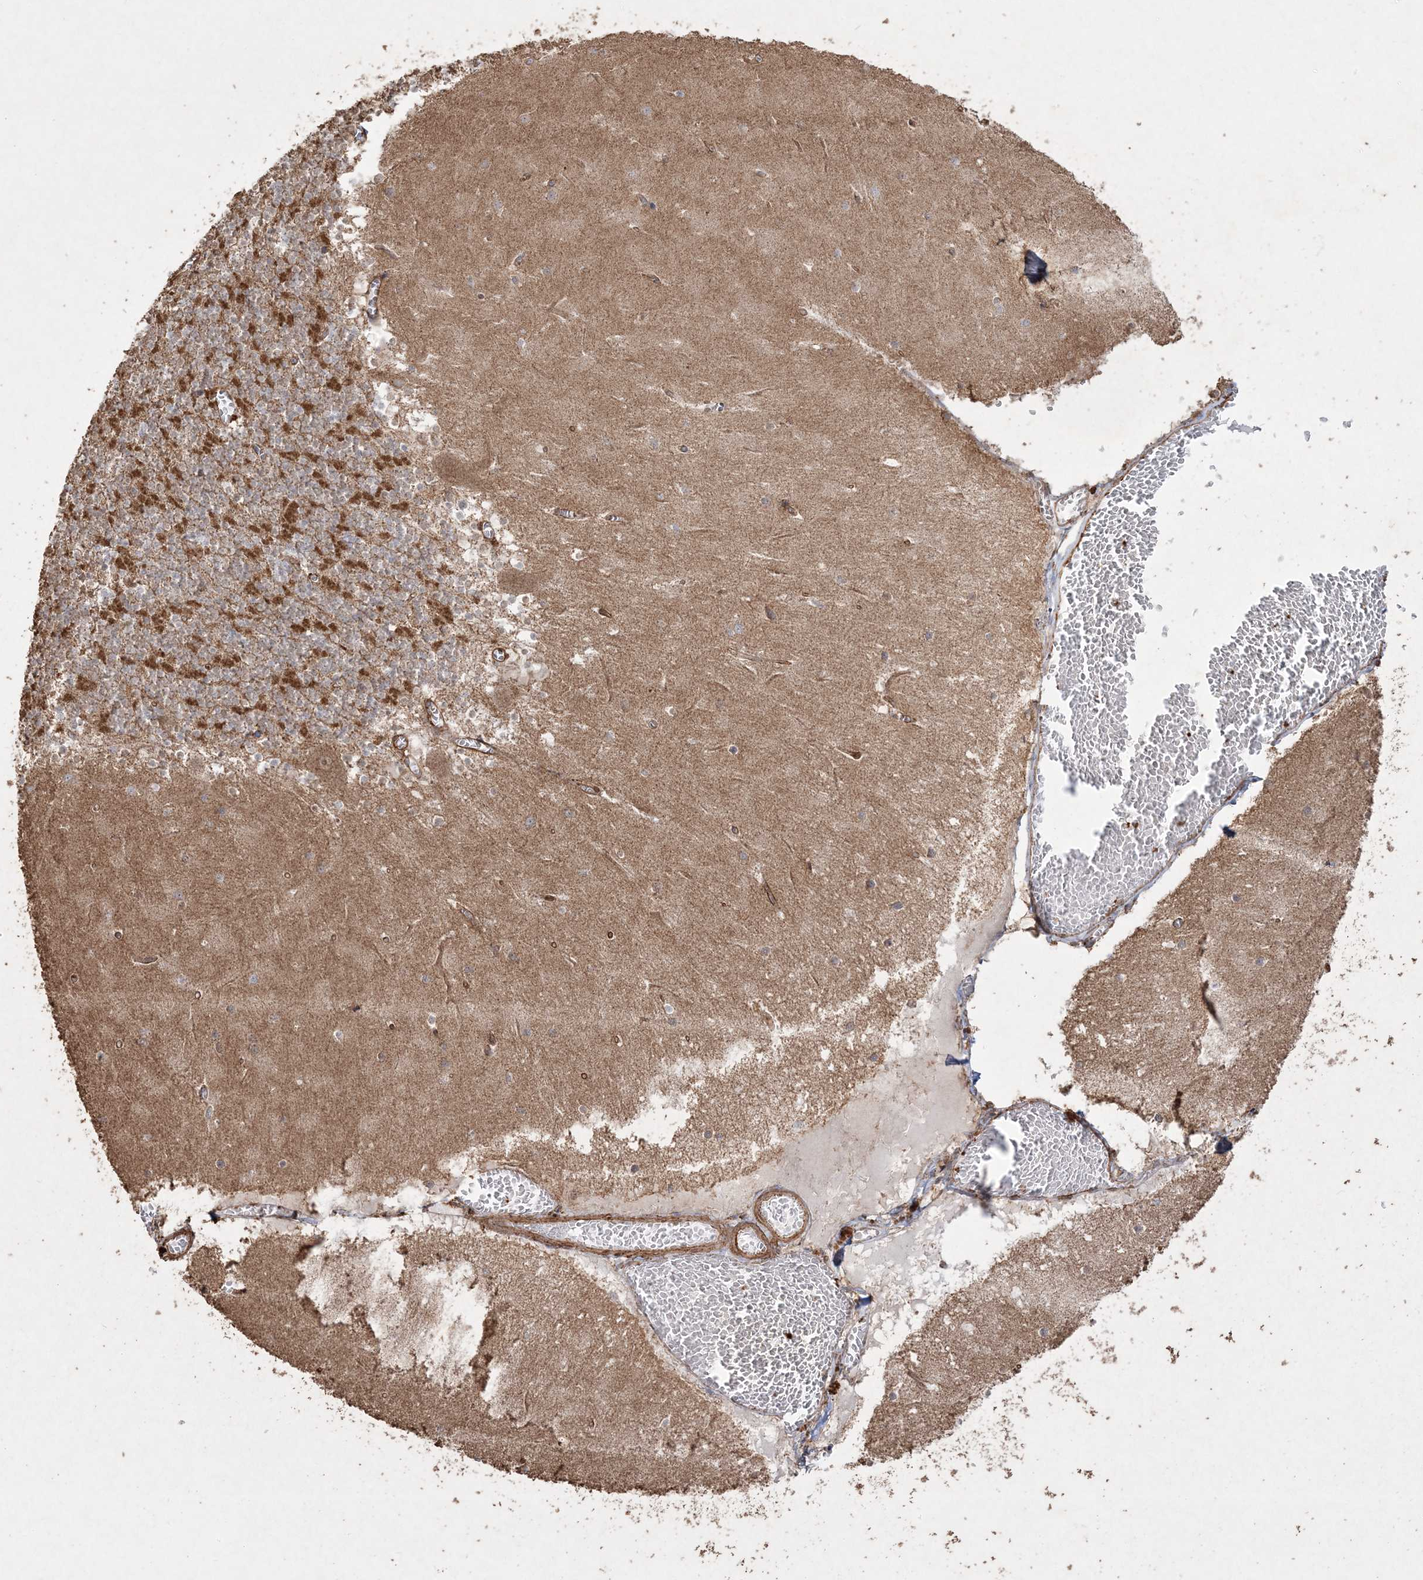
{"staining": {"intensity": "strong", "quantity": "25%-75%", "location": "cytoplasmic/membranous"}, "tissue": "cerebellum", "cell_type": "Cells in granular layer", "image_type": "normal", "snomed": [{"axis": "morphology", "description": "Normal tissue, NOS"}, {"axis": "topography", "description": "Cerebellum"}], "caption": "A high amount of strong cytoplasmic/membranous positivity is identified in about 25%-75% of cells in granular layer in normal cerebellum. (DAB IHC with brightfield microscopy, high magnification).", "gene": "TTC7A", "patient": {"sex": "female", "age": 28}}